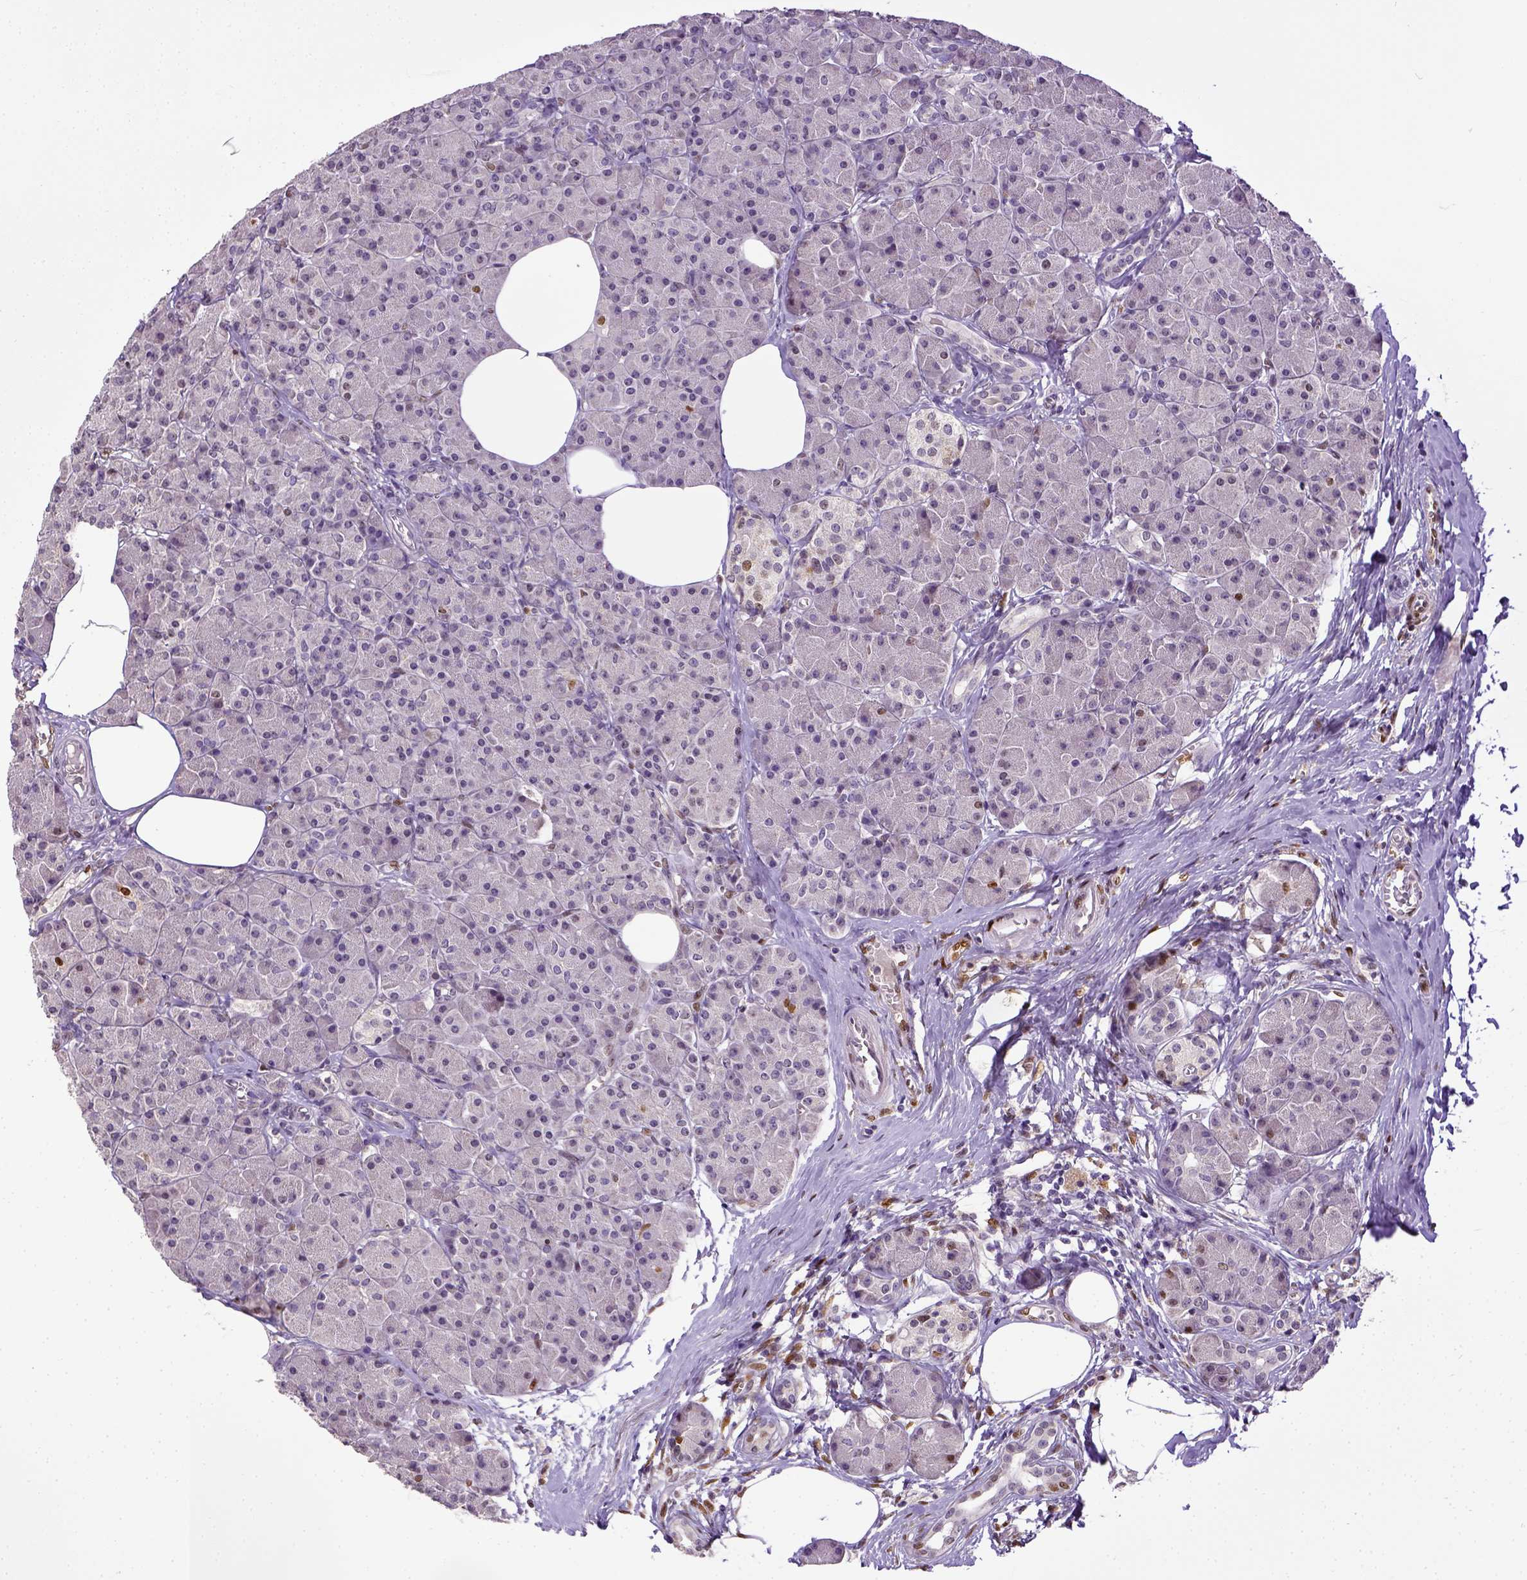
{"staining": {"intensity": "moderate", "quantity": "<25%", "location": "nuclear"}, "tissue": "pancreas", "cell_type": "Exocrine glandular cells", "image_type": "normal", "snomed": [{"axis": "morphology", "description": "Normal tissue, NOS"}, {"axis": "topography", "description": "Pancreas"}], "caption": "Immunohistochemical staining of benign human pancreas reveals low levels of moderate nuclear positivity in approximately <25% of exocrine glandular cells. The staining was performed using DAB (3,3'-diaminobenzidine), with brown indicating positive protein expression. Nuclei are stained blue with hematoxylin.", "gene": "CDKN1A", "patient": {"sex": "female", "age": 45}}